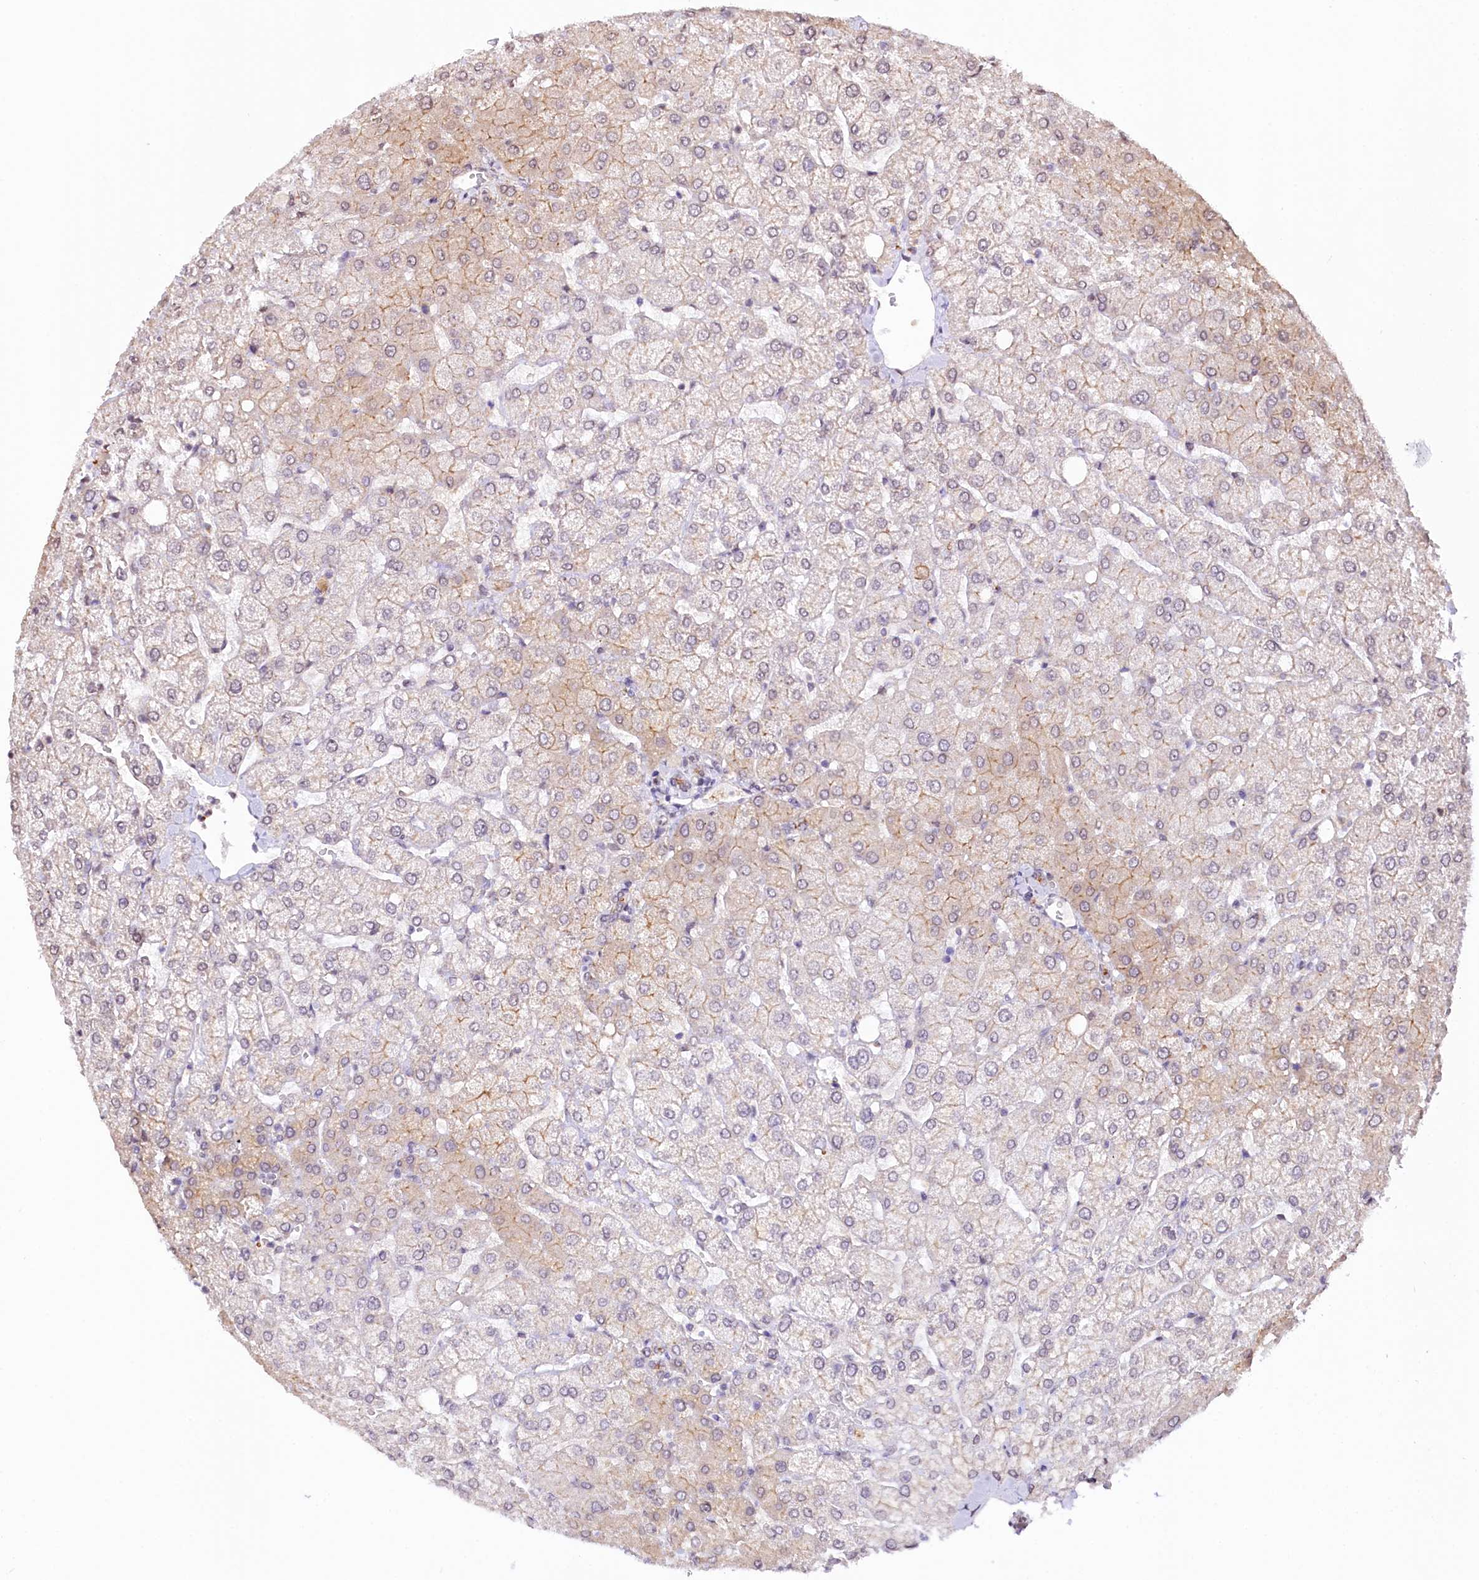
{"staining": {"intensity": "weak", "quantity": "<25%", "location": "cytoplasmic/membranous"}, "tissue": "liver", "cell_type": "Cholangiocytes", "image_type": "normal", "snomed": [{"axis": "morphology", "description": "Normal tissue, NOS"}, {"axis": "topography", "description": "Liver"}], "caption": "Human liver stained for a protein using immunohistochemistry exhibits no positivity in cholangiocytes.", "gene": "ST7", "patient": {"sex": "female", "age": 54}}